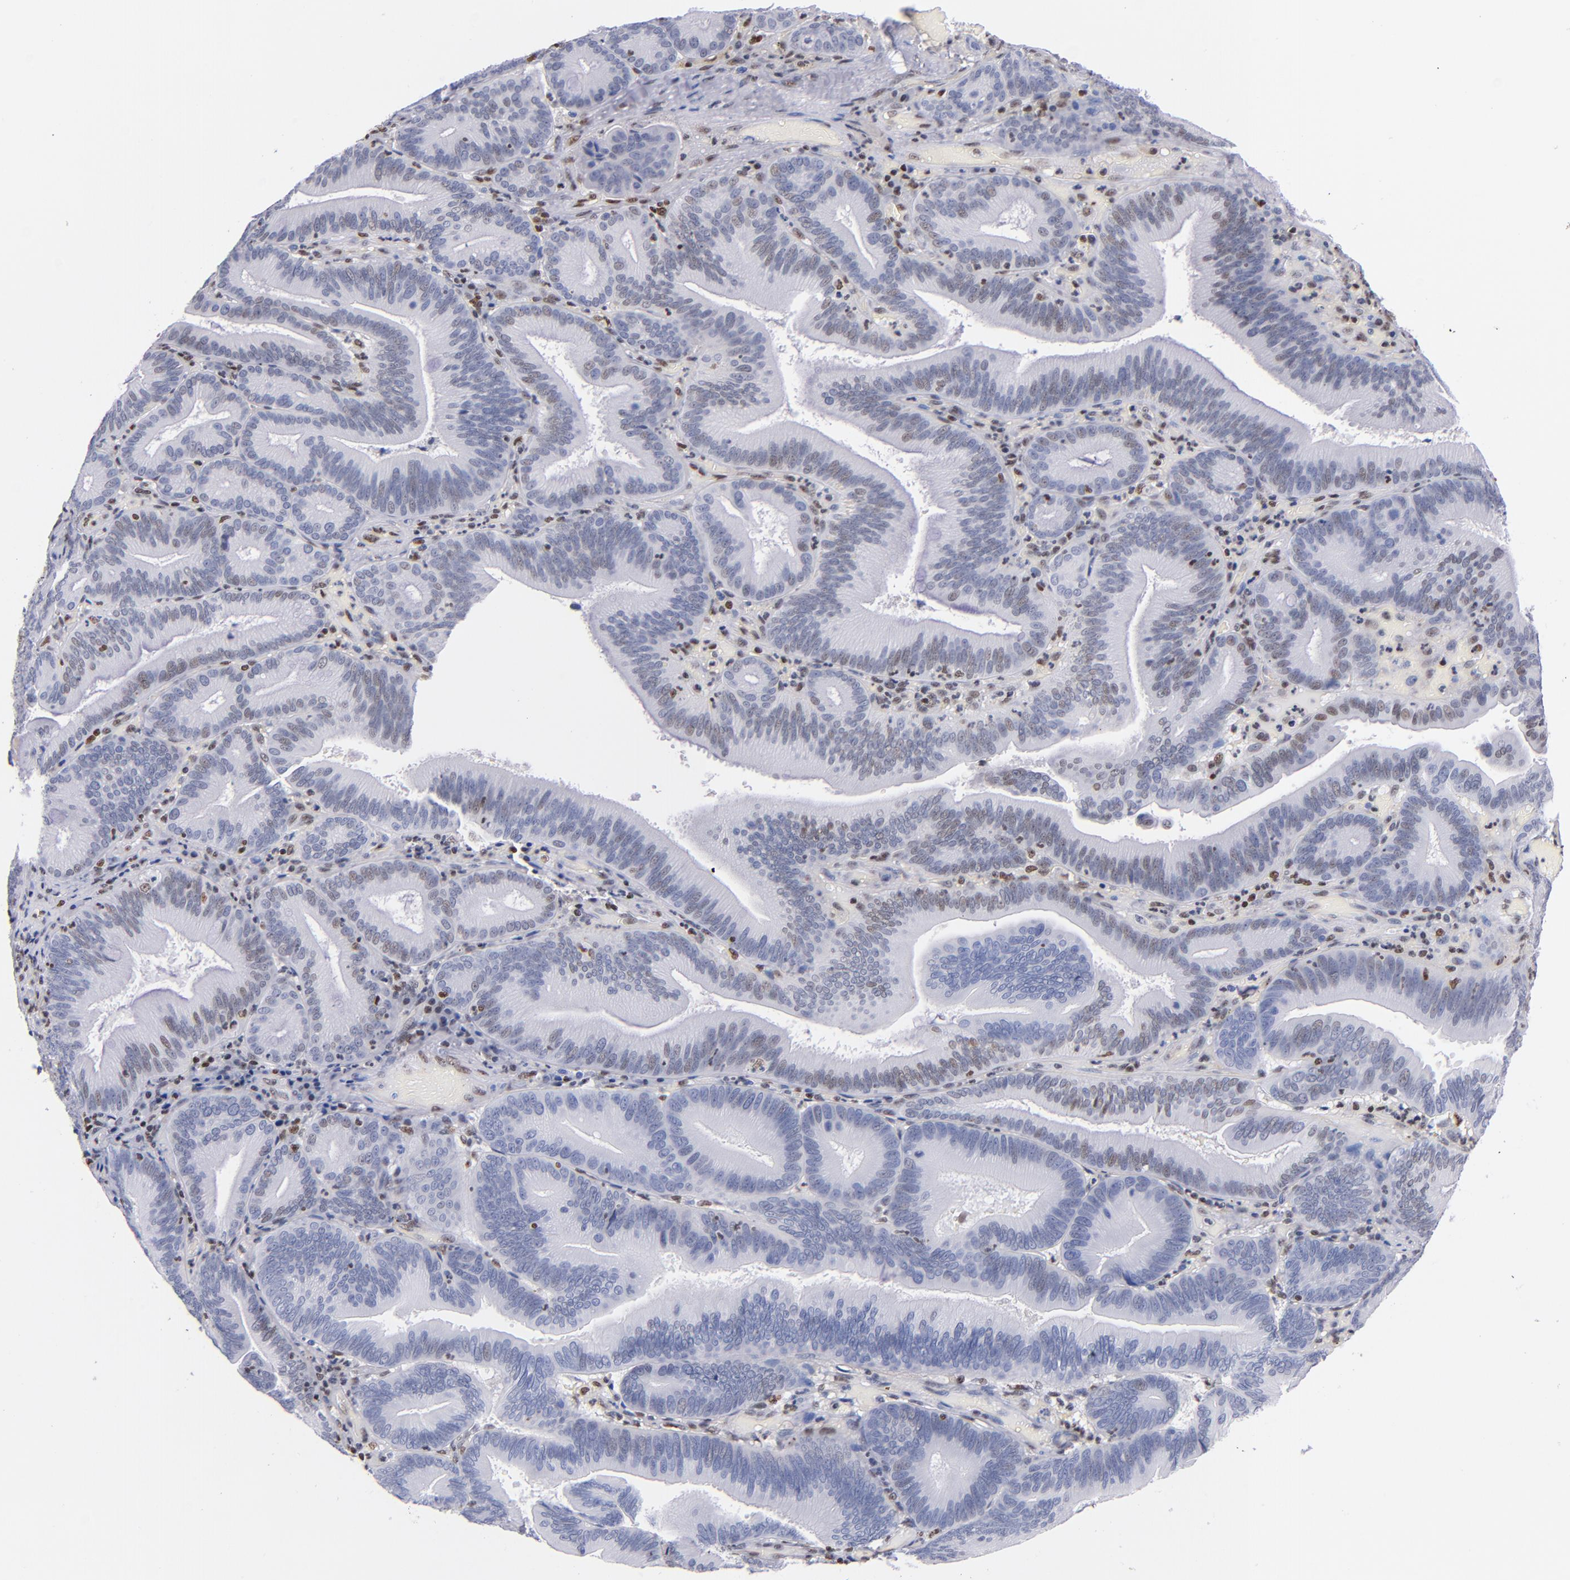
{"staining": {"intensity": "weak", "quantity": "<25%", "location": "nuclear"}, "tissue": "pancreatic cancer", "cell_type": "Tumor cells", "image_type": "cancer", "snomed": [{"axis": "morphology", "description": "Adenocarcinoma, NOS"}, {"axis": "topography", "description": "Pancreas"}], "caption": "IHC photomicrograph of neoplastic tissue: adenocarcinoma (pancreatic) stained with DAB reveals no significant protein positivity in tumor cells.", "gene": "IFI16", "patient": {"sex": "male", "age": 82}}